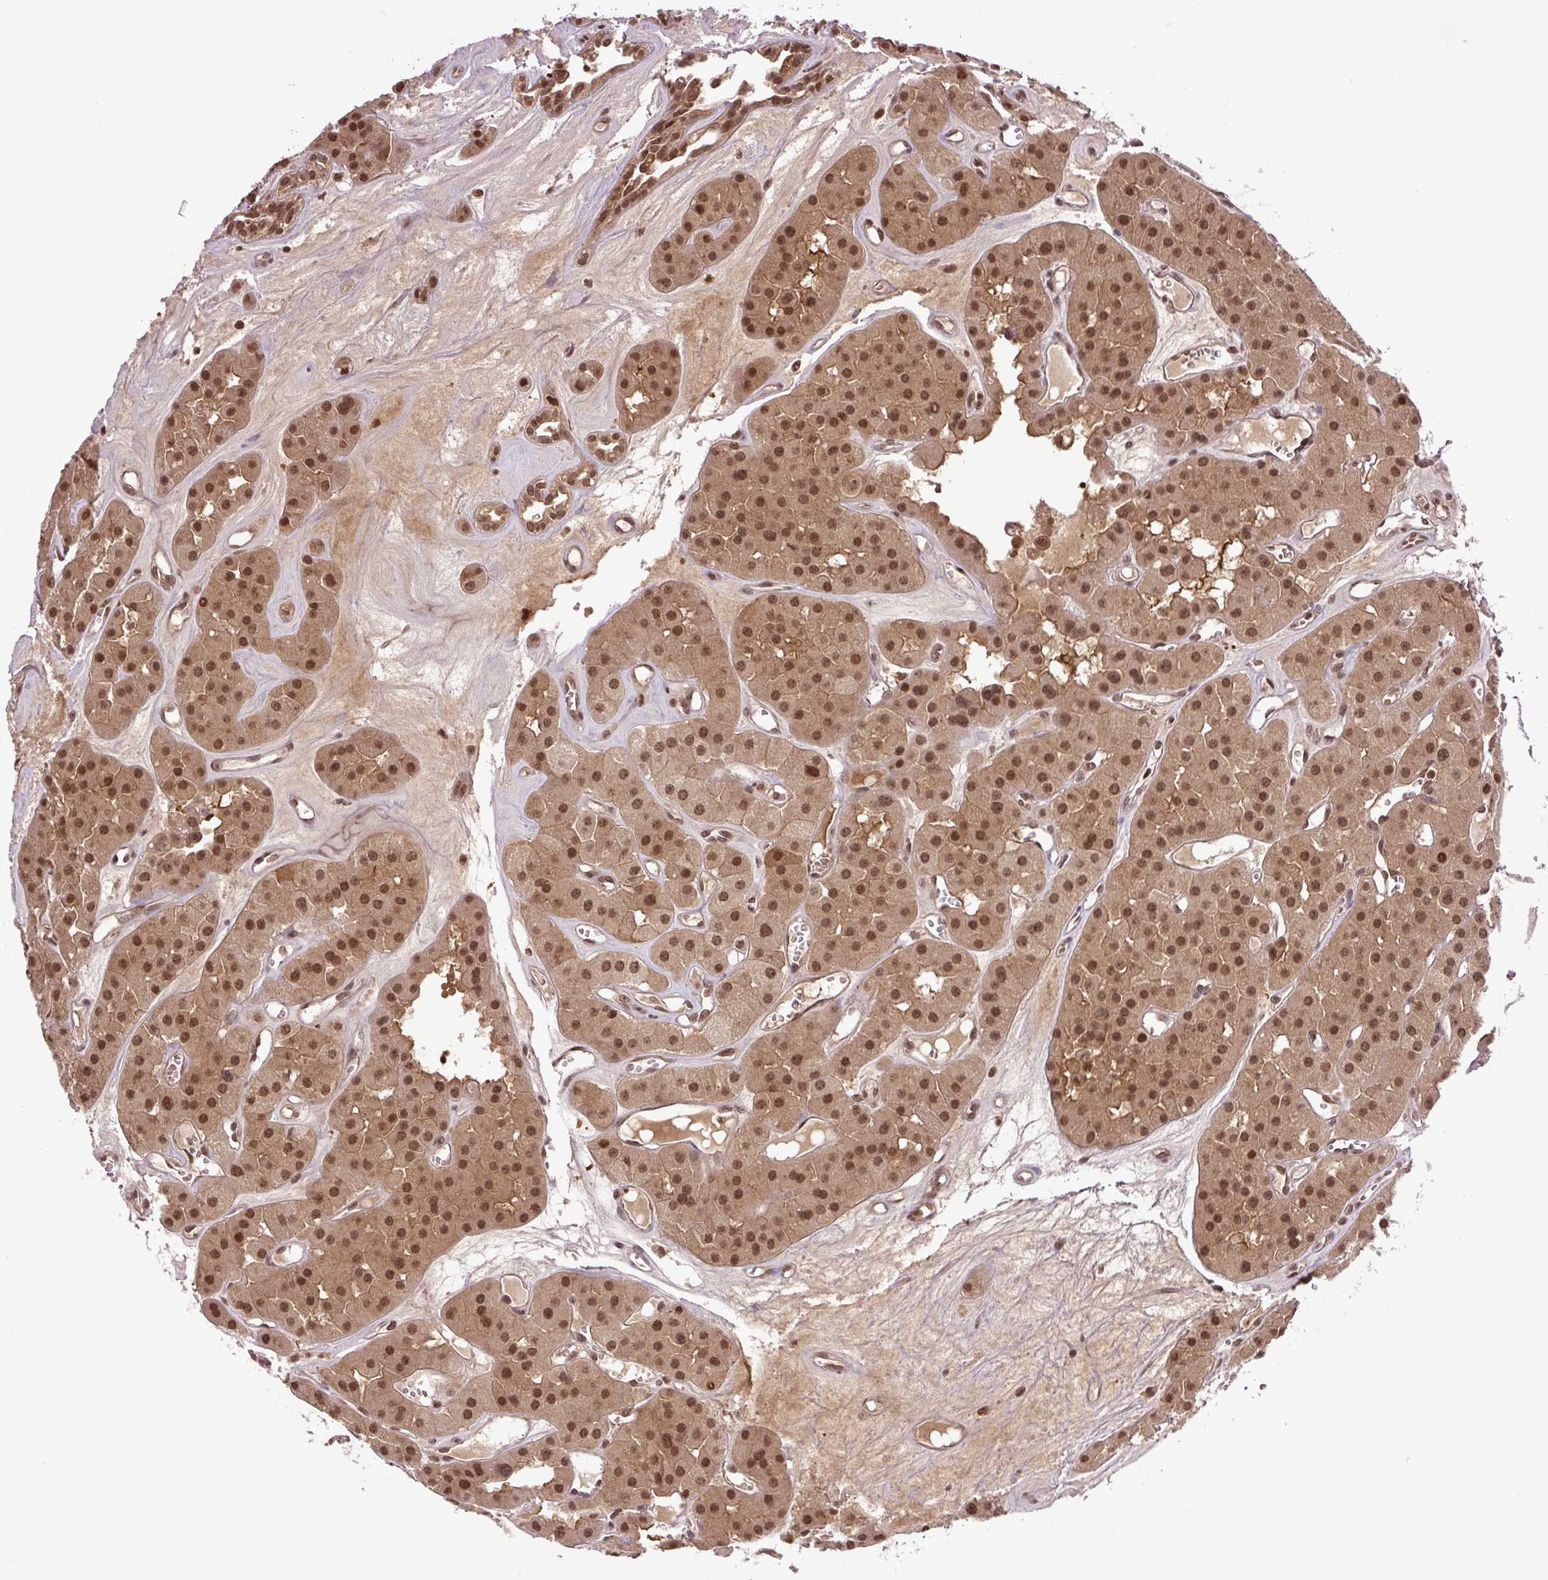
{"staining": {"intensity": "moderate", "quantity": ">75%", "location": "cytoplasmic/membranous,nuclear"}, "tissue": "renal cancer", "cell_type": "Tumor cells", "image_type": "cancer", "snomed": [{"axis": "morphology", "description": "Carcinoma, NOS"}, {"axis": "topography", "description": "Kidney"}], "caption": "Immunohistochemical staining of renal cancer (carcinoma) exhibits medium levels of moderate cytoplasmic/membranous and nuclear expression in about >75% of tumor cells.", "gene": "SGTA", "patient": {"sex": "female", "age": 75}}